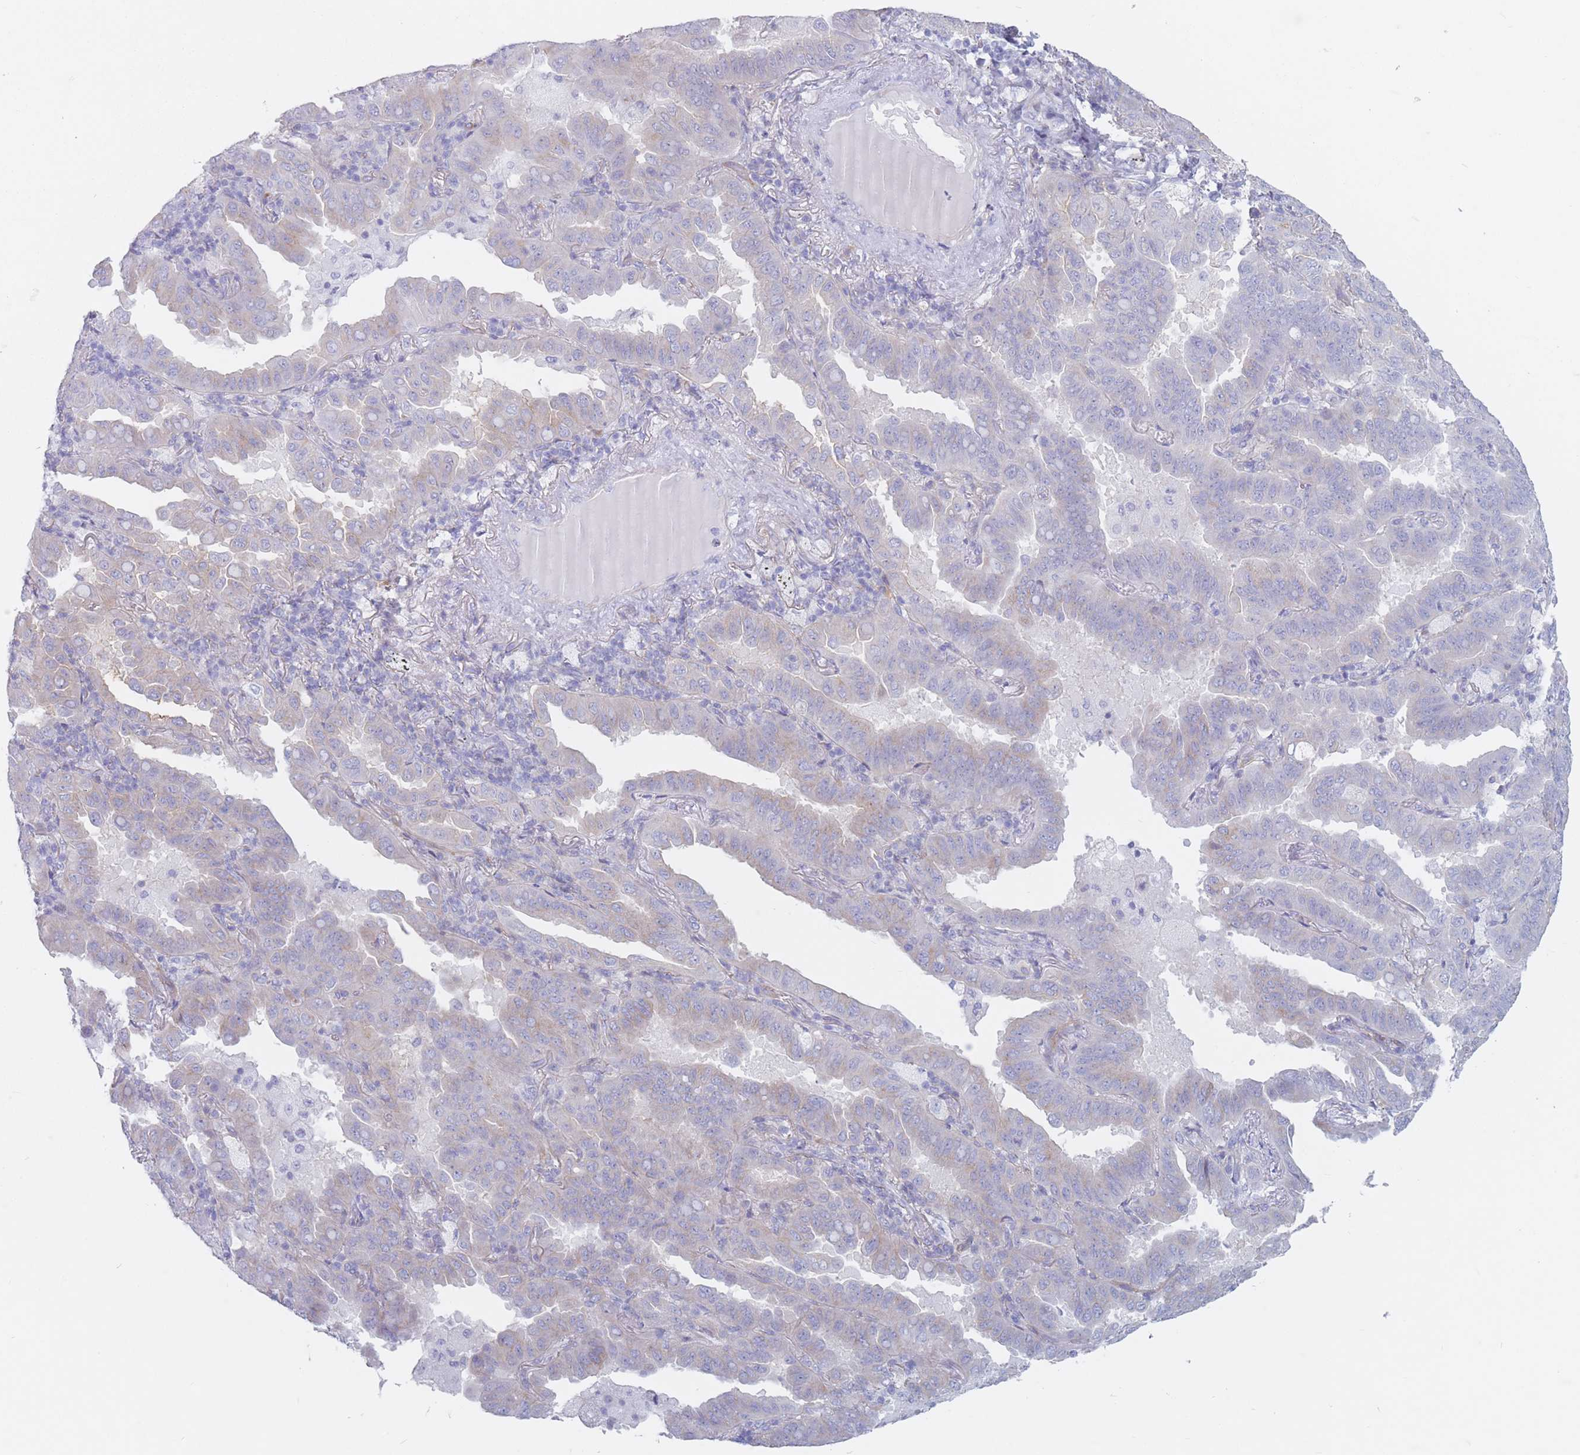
{"staining": {"intensity": "weak", "quantity": "<25%", "location": "cytoplasmic/membranous"}, "tissue": "lung cancer", "cell_type": "Tumor cells", "image_type": "cancer", "snomed": [{"axis": "morphology", "description": "Adenocarcinoma, NOS"}, {"axis": "topography", "description": "Lung"}], "caption": "Immunohistochemical staining of lung adenocarcinoma shows no significant positivity in tumor cells. The staining is performed using DAB (3,3'-diaminobenzidine) brown chromogen with nuclei counter-stained in using hematoxylin.", "gene": "PLPP1", "patient": {"sex": "male", "age": 64}}